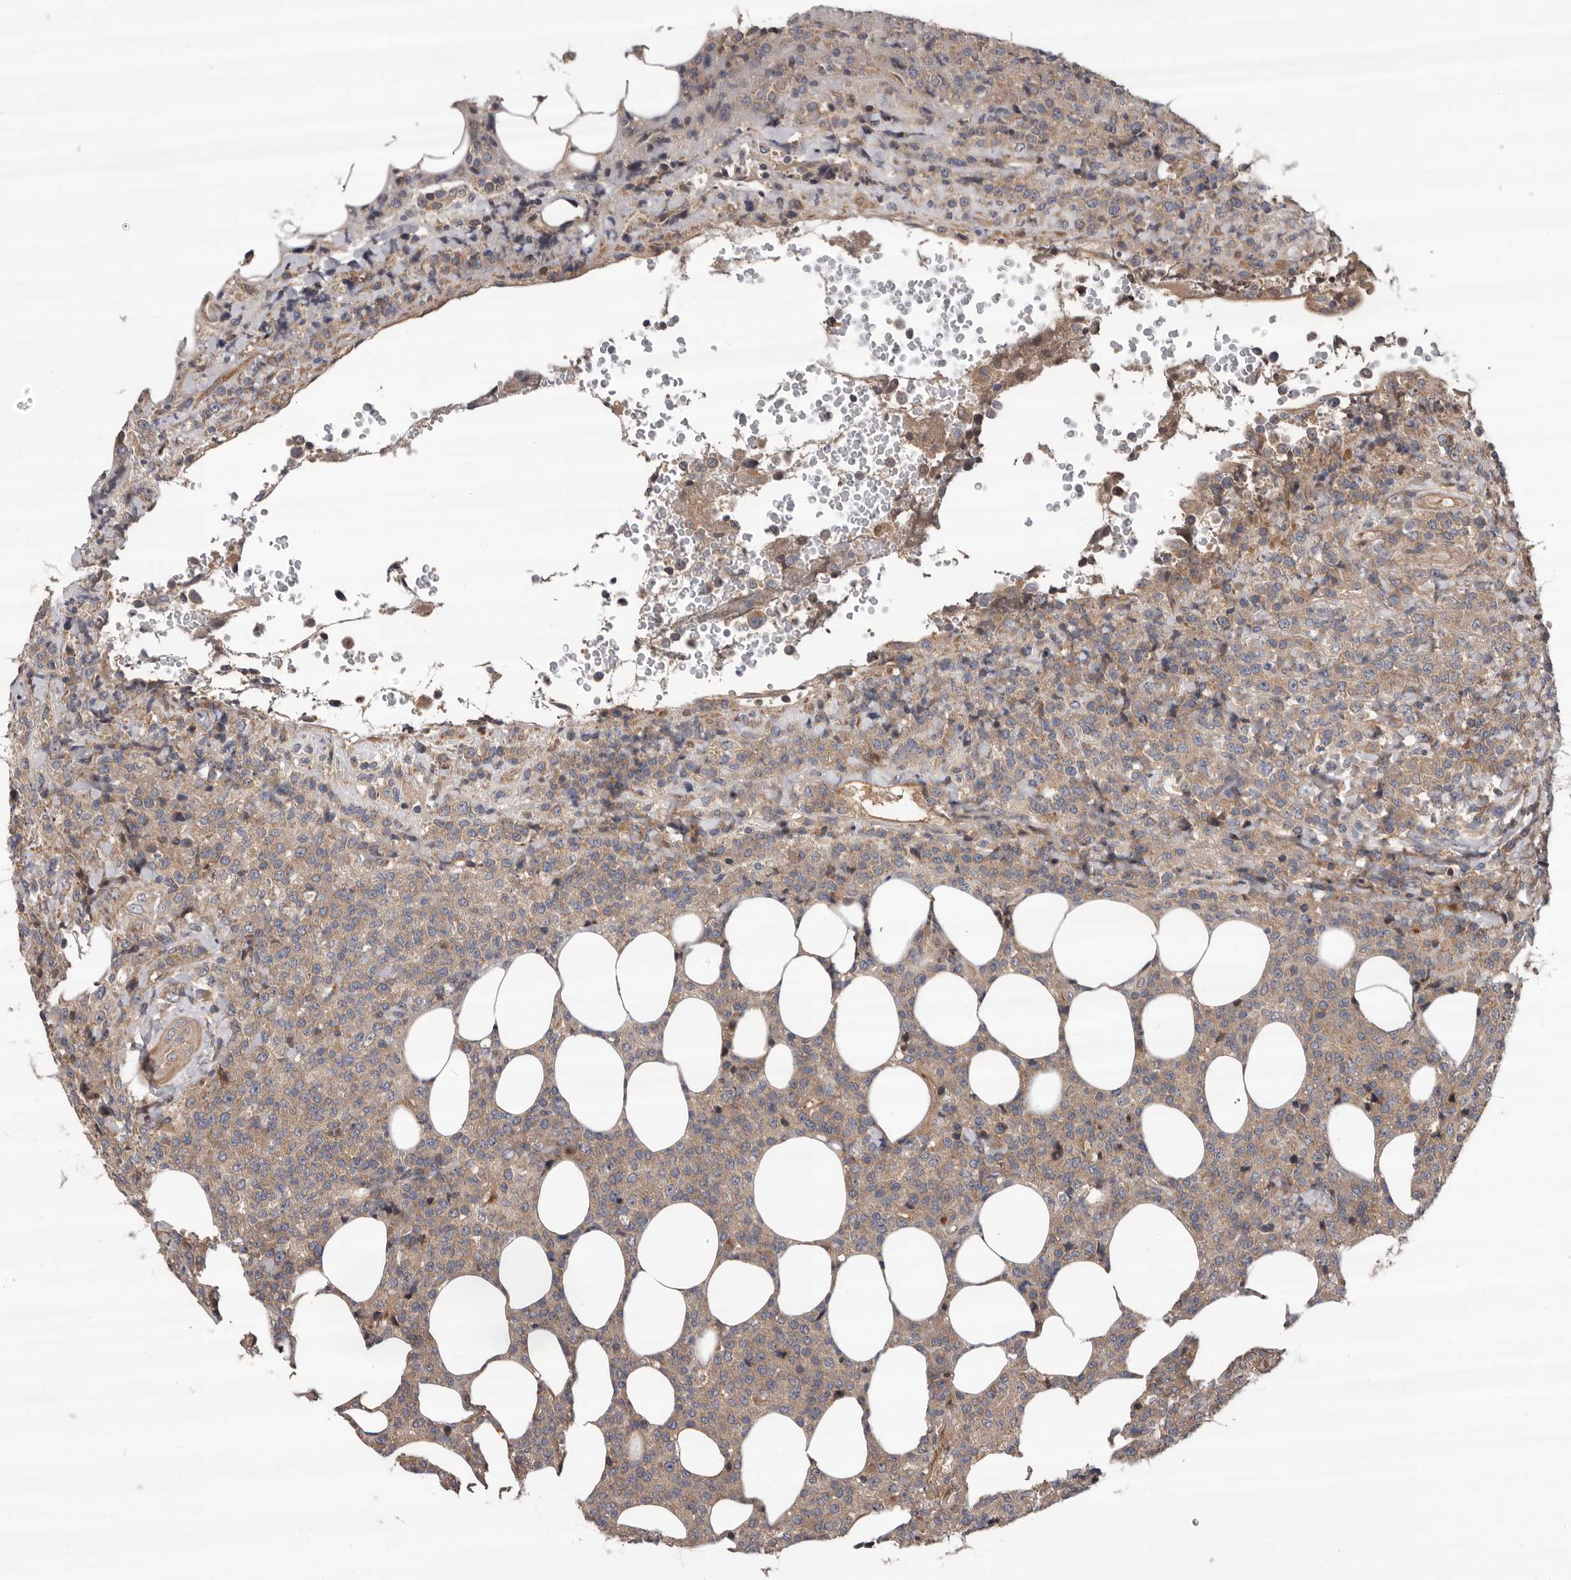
{"staining": {"intensity": "moderate", "quantity": "25%-75%", "location": "cytoplasmic/membranous"}, "tissue": "lymphoma", "cell_type": "Tumor cells", "image_type": "cancer", "snomed": [{"axis": "morphology", "description": "Malignant lymphoma, non-Hodgkin's type, High grade"}, {"axis": "topography", "description": "Lymph node"}], "caption": "The photomicrograph exhibits staining of high-grade malignant lymphoma, non-Hodgkin's type, revealing moderate cytoplasmic/membranous protein expression (brown color) within tumor cells.", "gene": "PRKD1", "patient": {"sex": "male", "age": 13}}